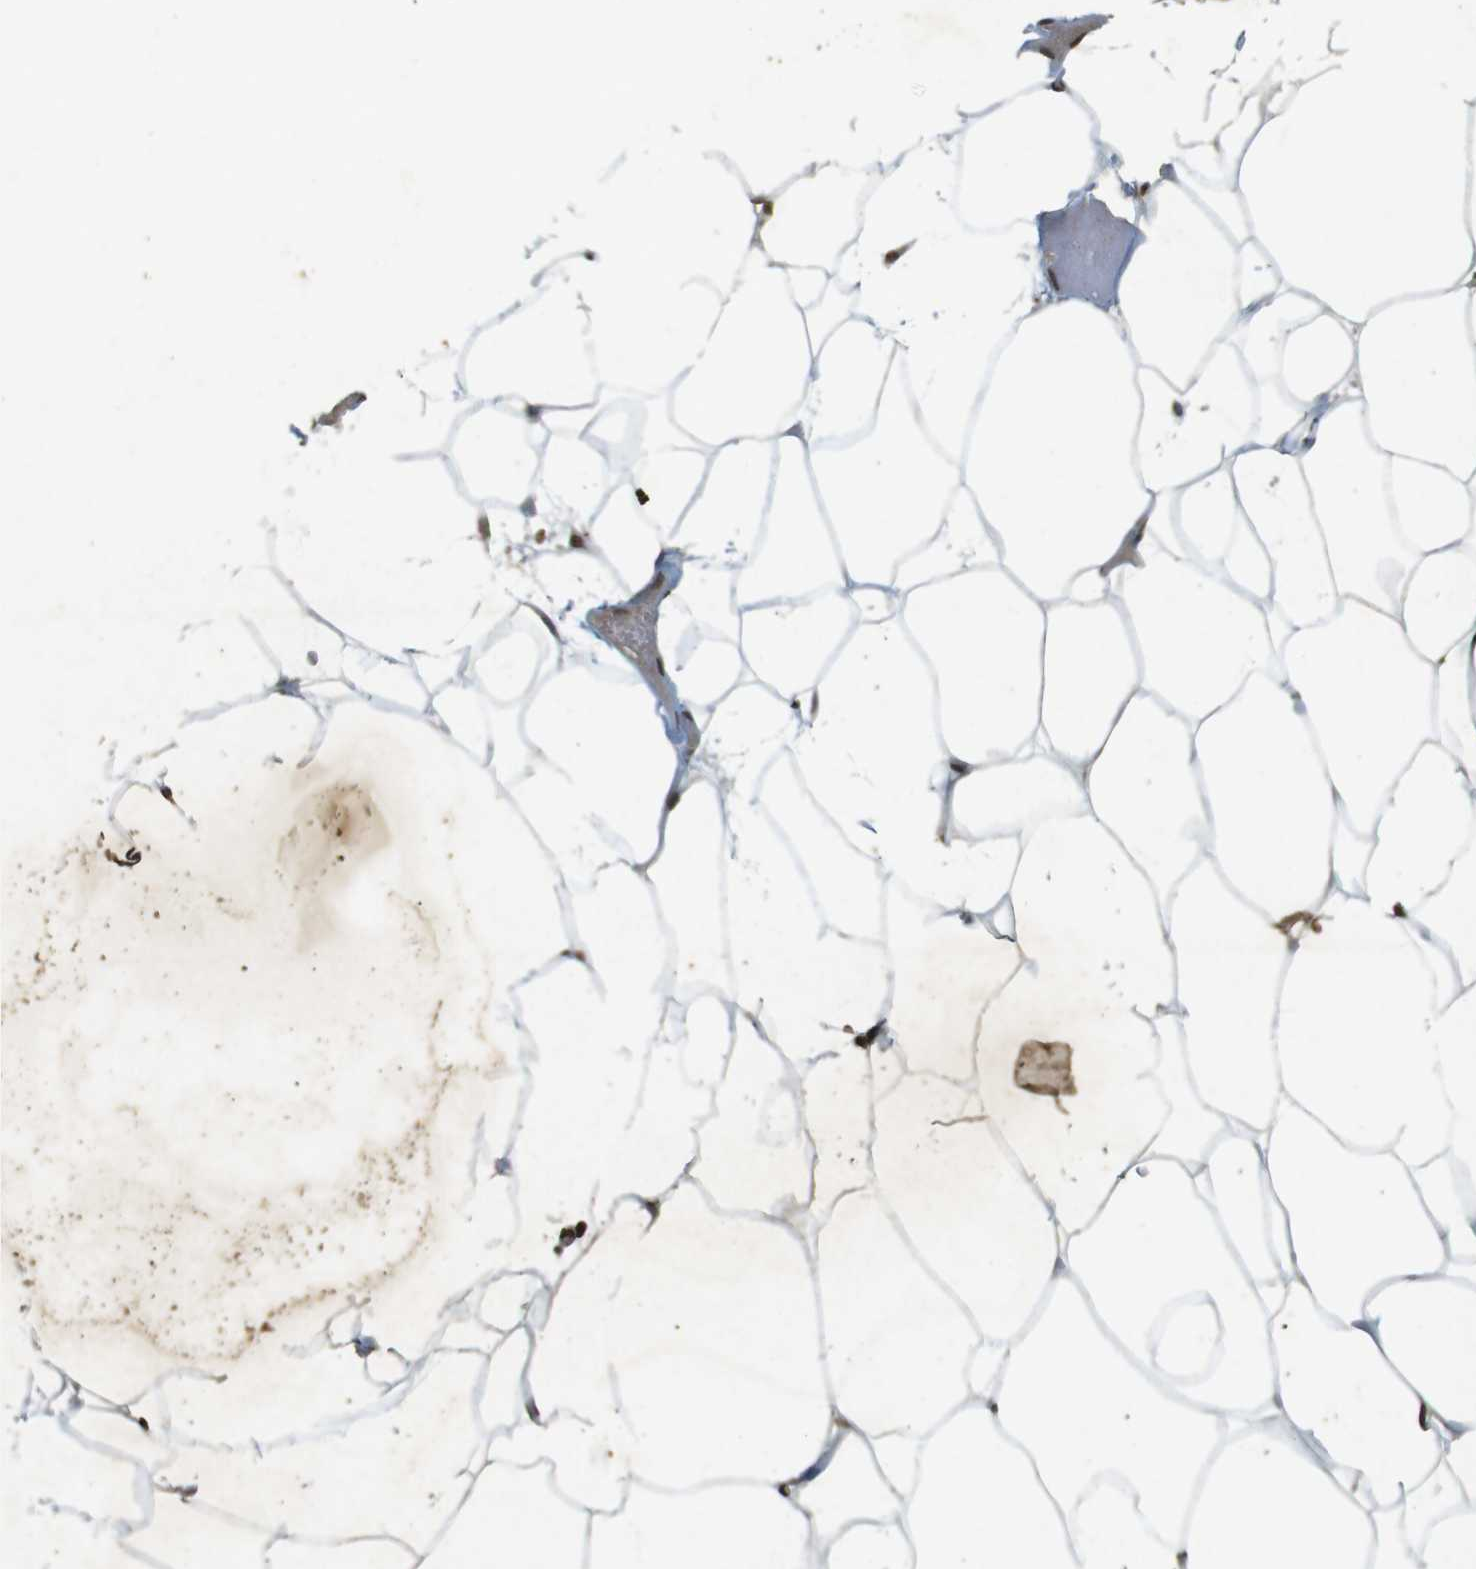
{"staining": {"intensity": "moderate", "quantity": ">75%", "location": "nuclear"}, "tissue": "adipose tissue", "cell_type": "Adipocytes", "image_type": "normal", "snomed": [{"axis": "morphology", "description": "Normal tissue, NOS"}, {"axis": "topography", "description": "Breast"}, {"axis": "topography", "description": "Adipose tissue"}], "caption": "A brown stain highlights moderate nuclear positivity of a protein in adipocytes of normal adipose tissue. (DAB IHC with brightfield microscopy, high magnification).", "gene": "ORC4", "patient": {"sex": "female", "age": 25}}